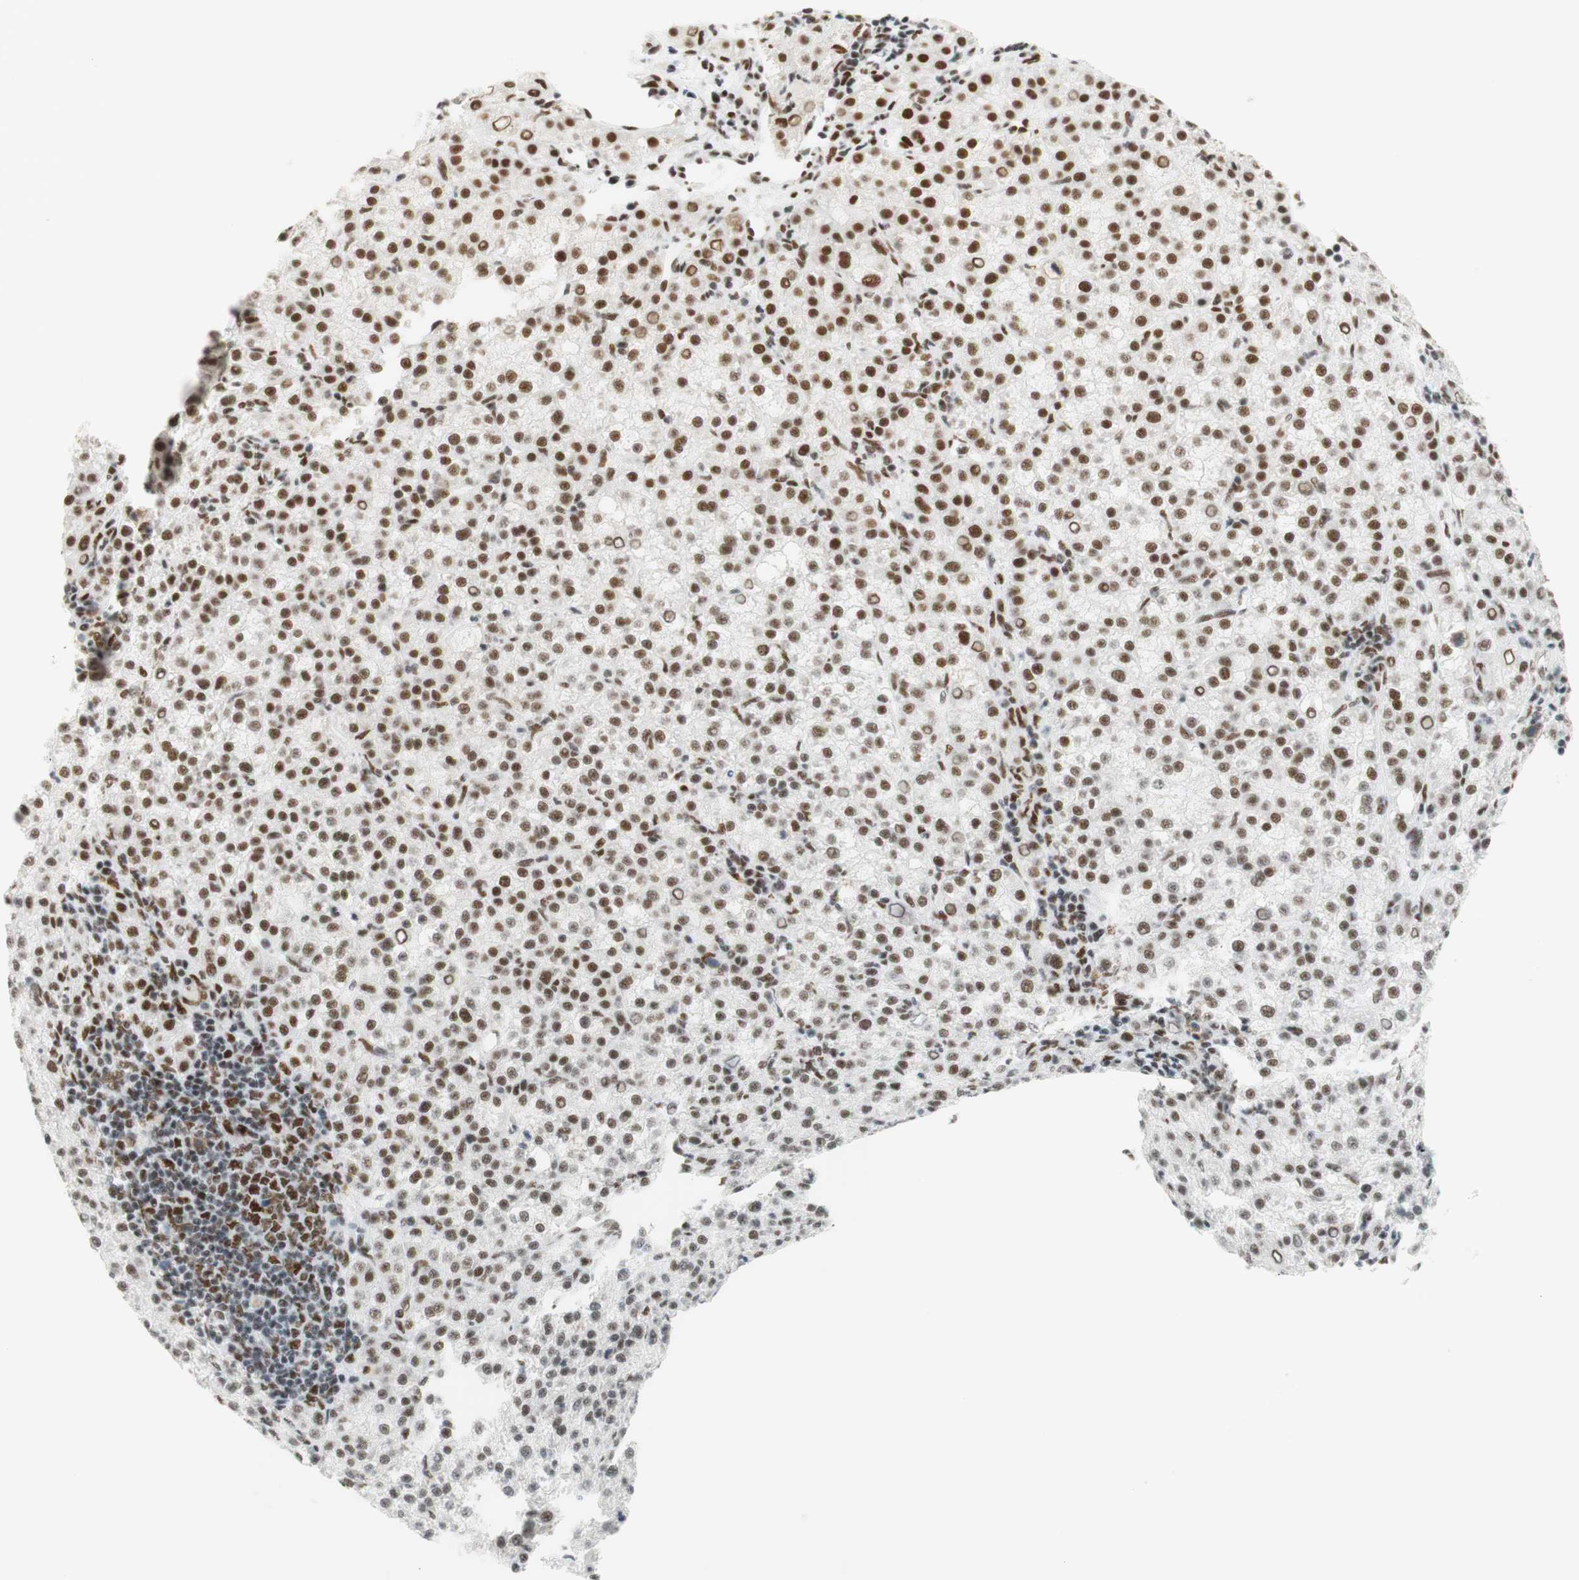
{"staining": {"intensity": "moderate", "quantity": "25%-75%", "location": "nuclear"}, "tissue": "liver cancer", "cell_type": "Tumor cells", "image_type": "cancer", "snomed": [{"axis": "morphology", "description": "Carcinoma, Hepatocellular, NOS"}, {"axis": "topography", "description": "Liver"}], "caption": "Protein staining by immunohistochemistry reveals moderate nuclear positivity in approximately 25%-75% of tumor cells in liver cancer (hepatocellular carcinoma).", "gene": "RNF20", "patient": {"sex": "female", "age": 58}}